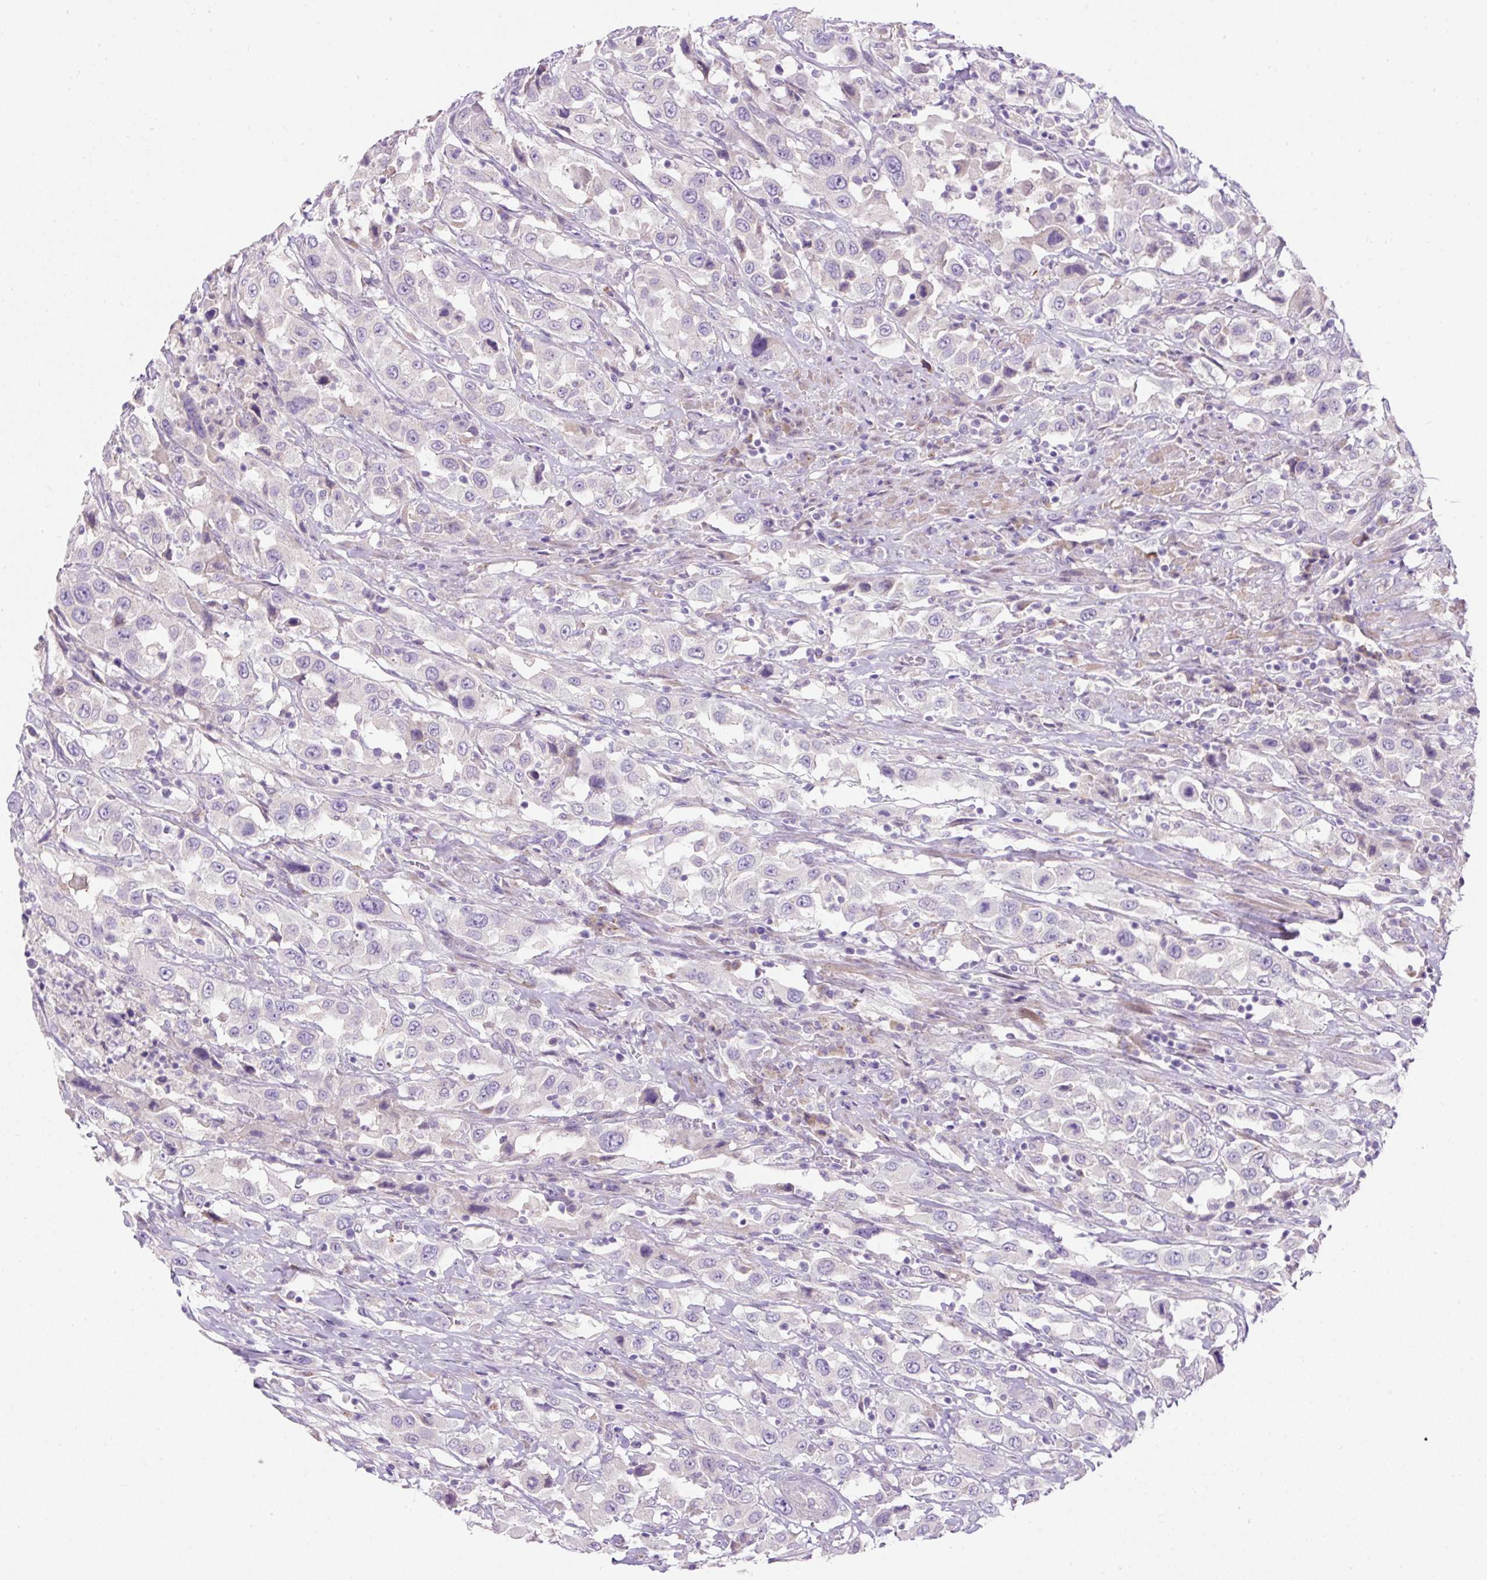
{"staining": {"intensity": "negative", "quantity": "none", "location": "none"}, "tissue": "urothelial cancer", "cell_type": "Tumor cells", "image_type": "cancer", "snomed": [{"axis": "morphology", "description": "Urothelial carcinoma, High grade"}, {"axis": "topography", "description": "Urinary bladder"}], "caption": "Tumor cells are negative for brown protein staining in urothelial carcinoma (high-grade).", "gene": "SUSD5", "patient": {"sex": "male", "age": 61}}